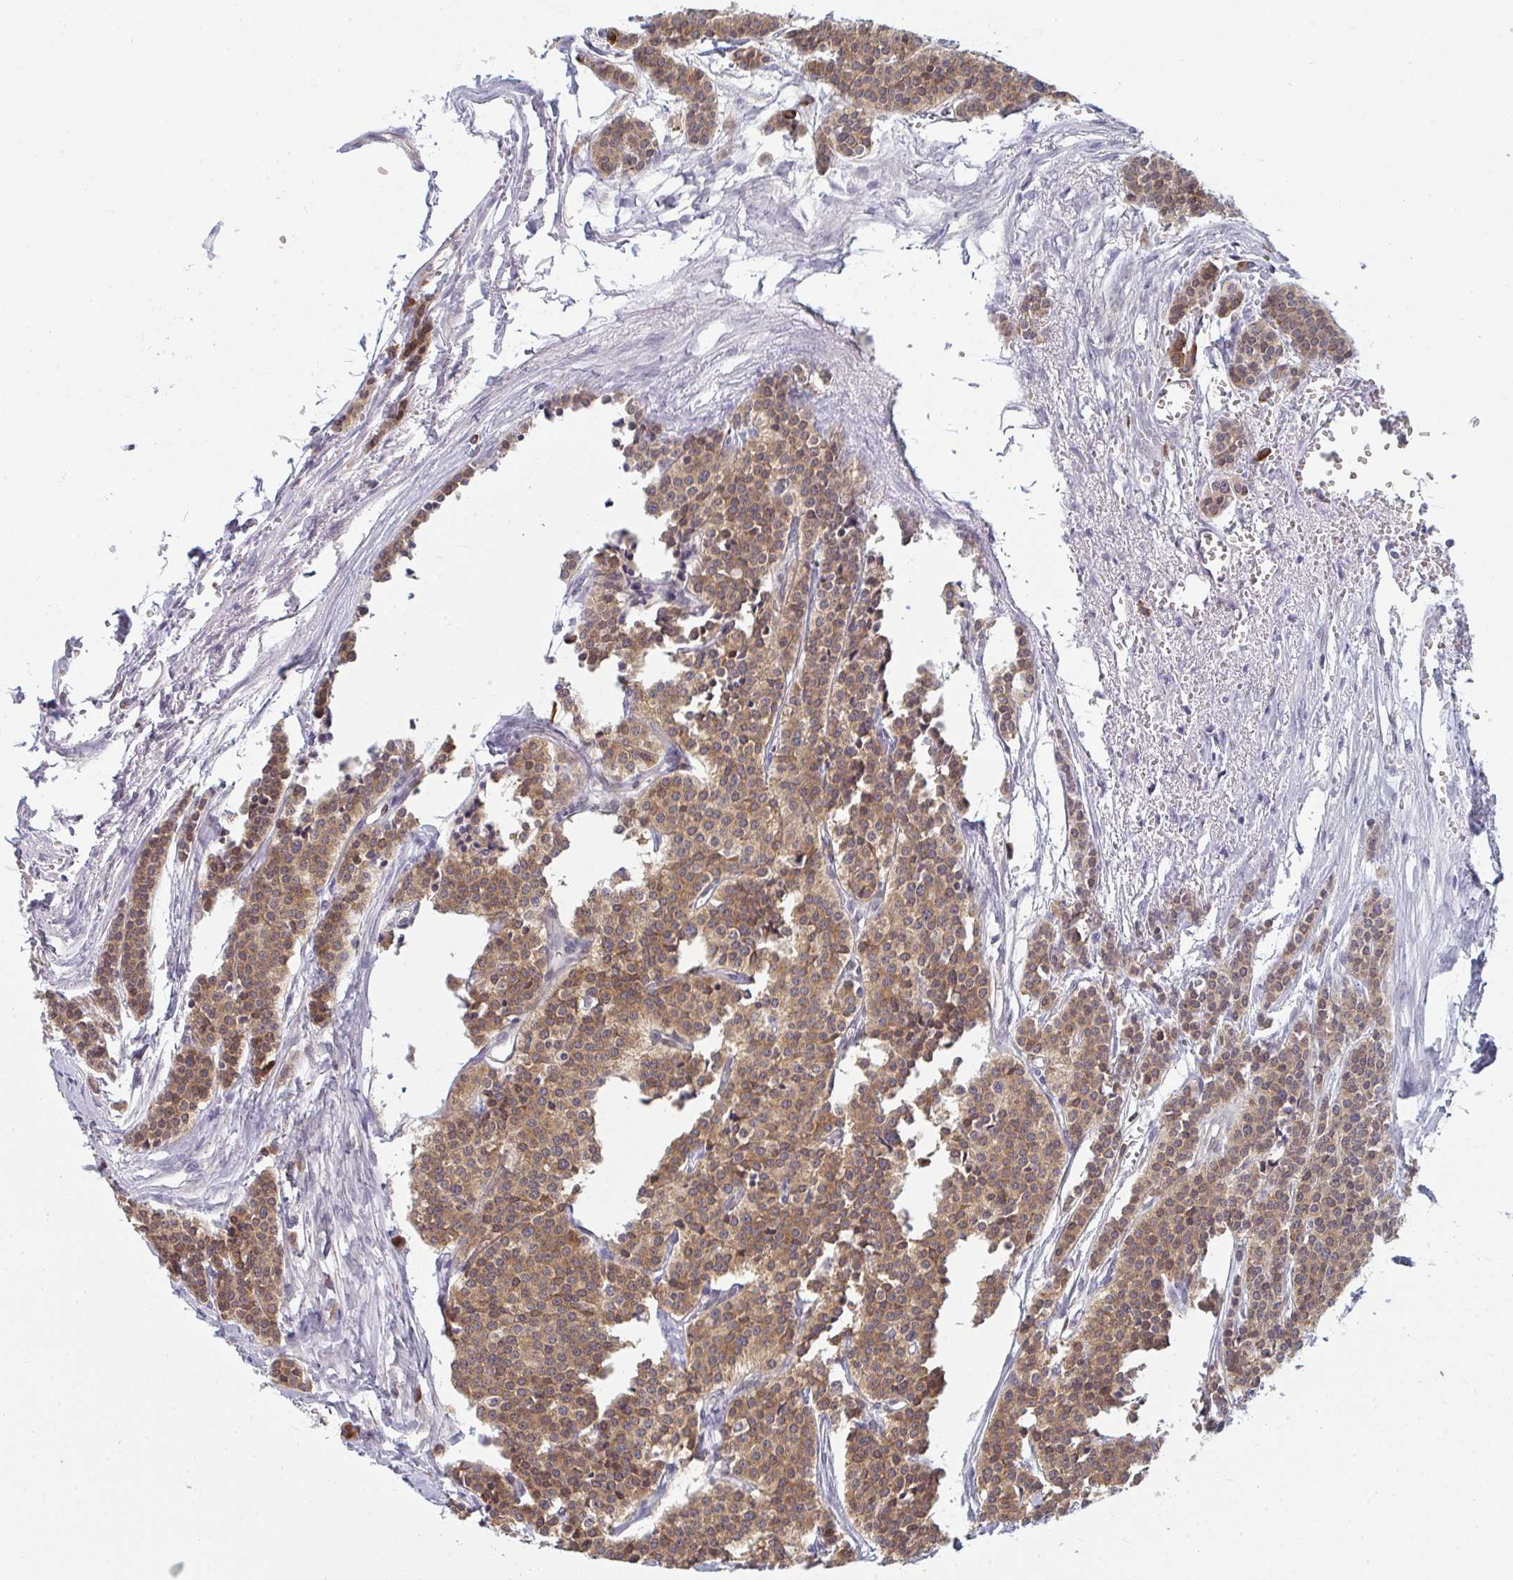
{"staining": {"intensity": "moderate", "quantity": ">75%", "location": "cytoplasmic/membranous"}, "tissue": "carcinoid", "cell_type": "Tumor cells", "image_type": "cancer", "snomed": [{"axis": "morphology", "description": "Carcinoid, malignant, NOS"}, {"axis": "topography", "description": "Small intestine"}], "caption": "Carcinoid stained with immunohistochemistry (IHC) displays moderate cytoplasmic/membranous staining in approximately >75% of tumor cells.", "gene": "LYSMD4", "patient": {"sex": "male", "age": 63}}